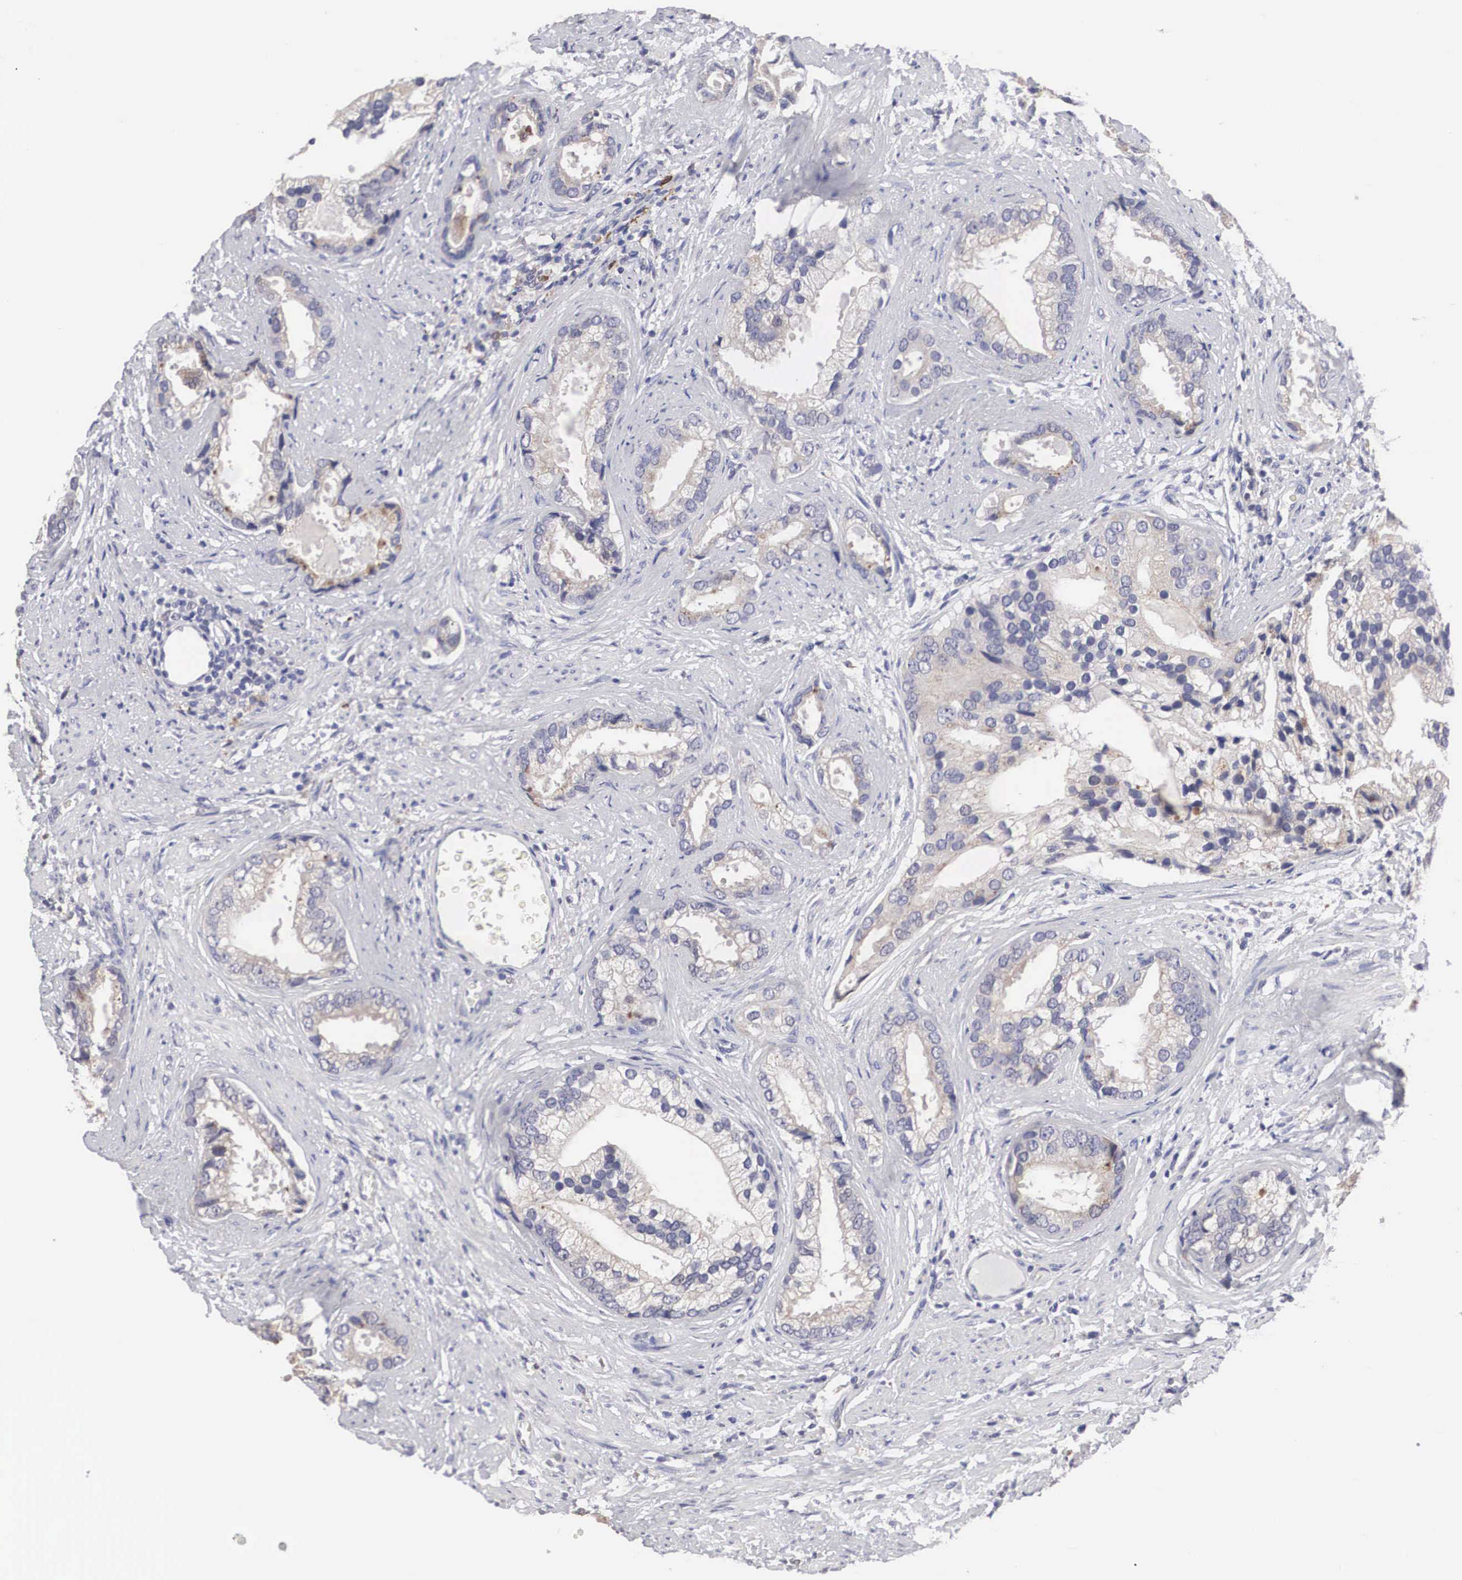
{"staining": {"intensity": "negative", "quantity": "none", "location": "none"}, "tissue": "prostate cancer", "cell_type": "Tumor cells", "image_type": "cancer", "snomed": [{"axis": "morphology", "description": "Adenocarcinoma, Medium grade"}, {"axis": "topography", "description": "Prostate"}], "caption": "Immunohistochemical staining of human prostate adenocarcinoma (medium-grade) demonstrates no significant staining in tumor cells.", "gene": "HMOX1", "patient": {"sex": "male", "age": 65}}